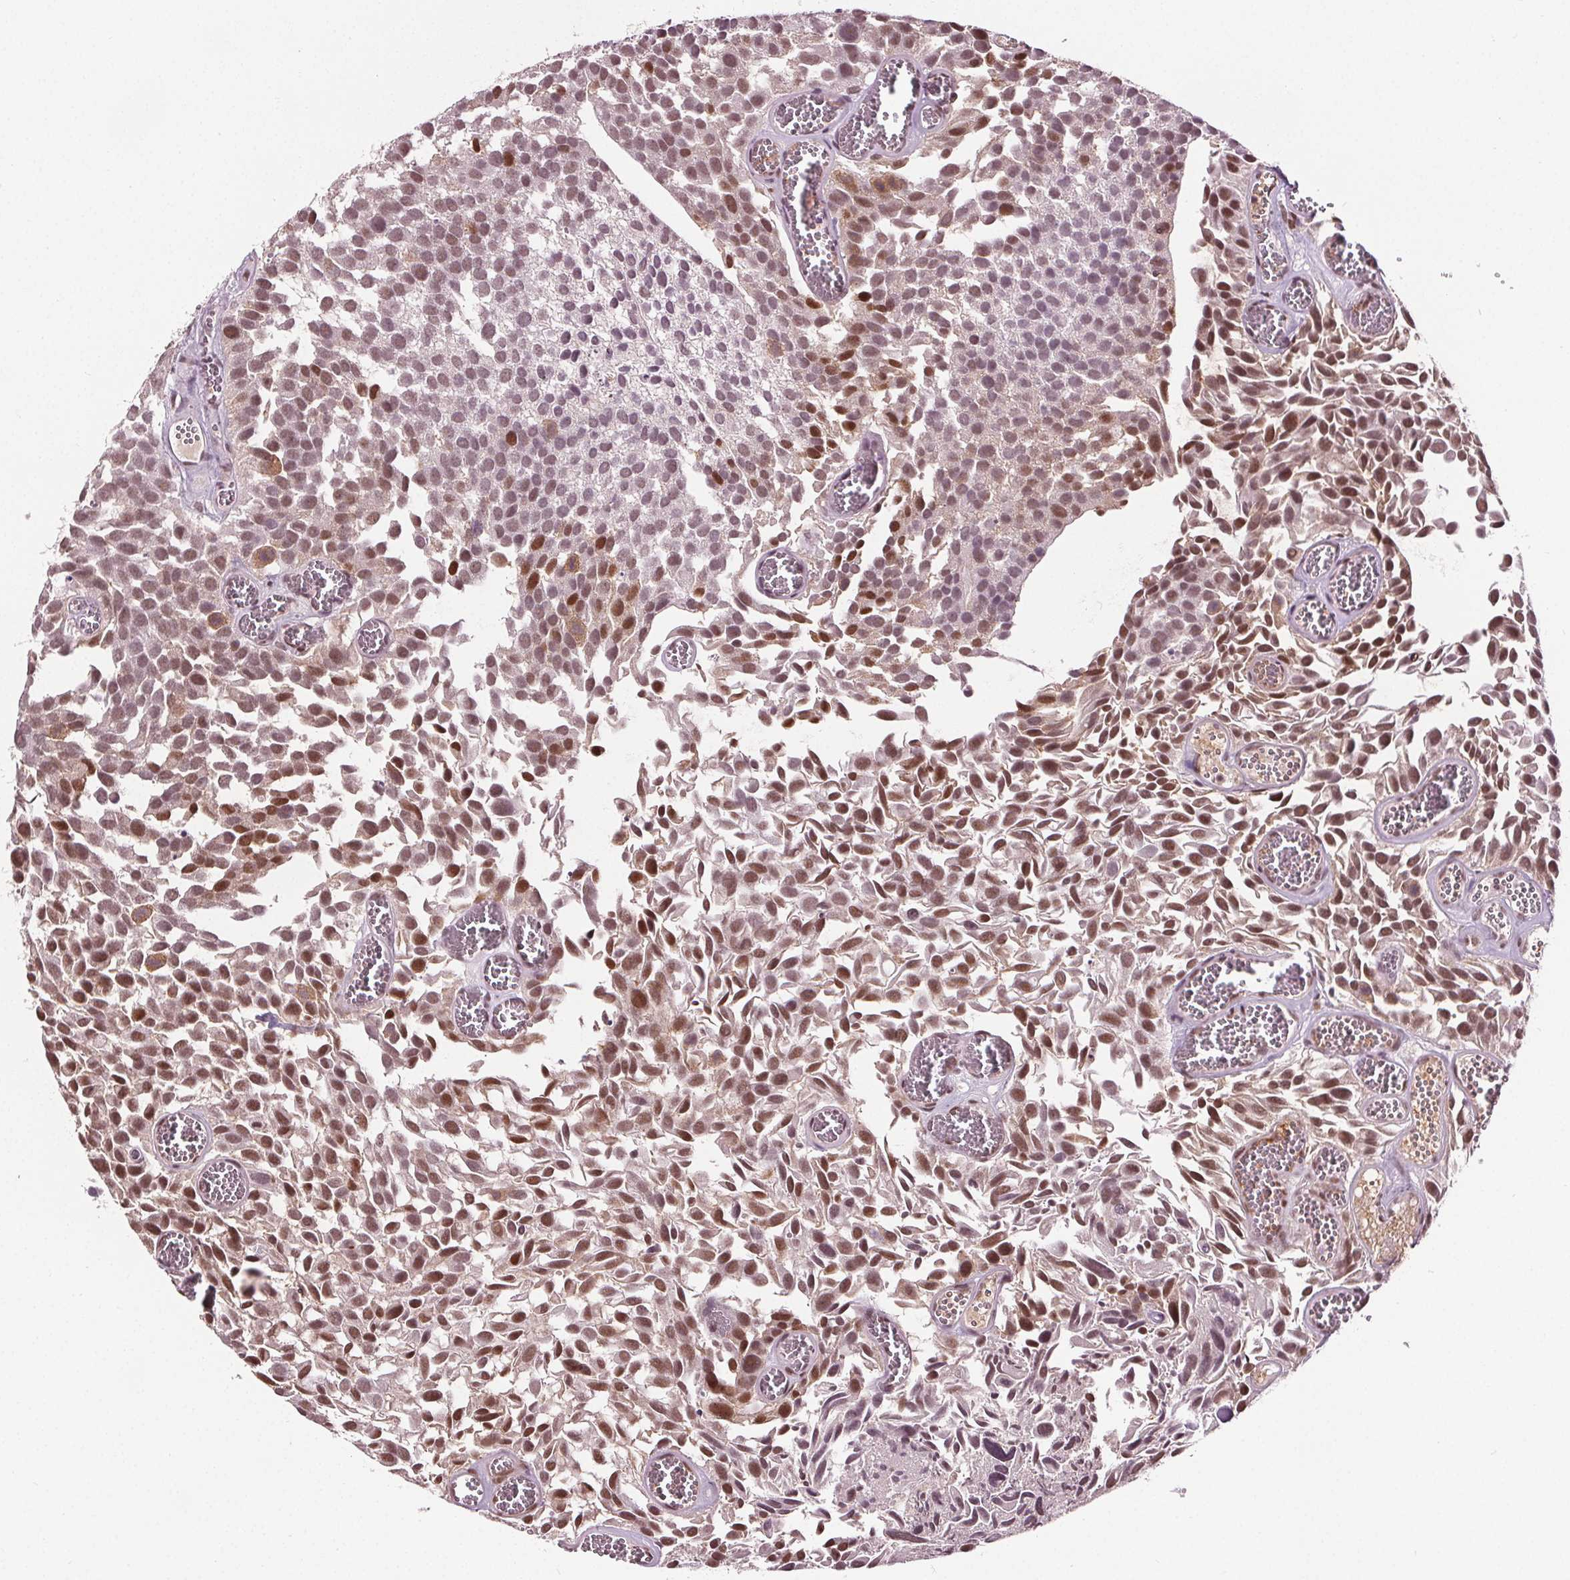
{"staining": {"intensity": "moderate", "quantity": ">75%", "location": "nuclear"}, "tissue": "urothelial cancer", "cell_type": "Tumor cells", "image_type": "cancer", "snomed": [{"axis": "morphology", "description": "Urothelial carcinoma, Low grade"}, {"axis": "topography", "description": "Urinary bladder"}], "caption": "Protein staining of low-grade urothelial carcinoma tissue displays moderate nuclear positivity in about >75% of tumor cells.", "gene": "IWS1", "patient": {"sex": "female", "age": 69}}